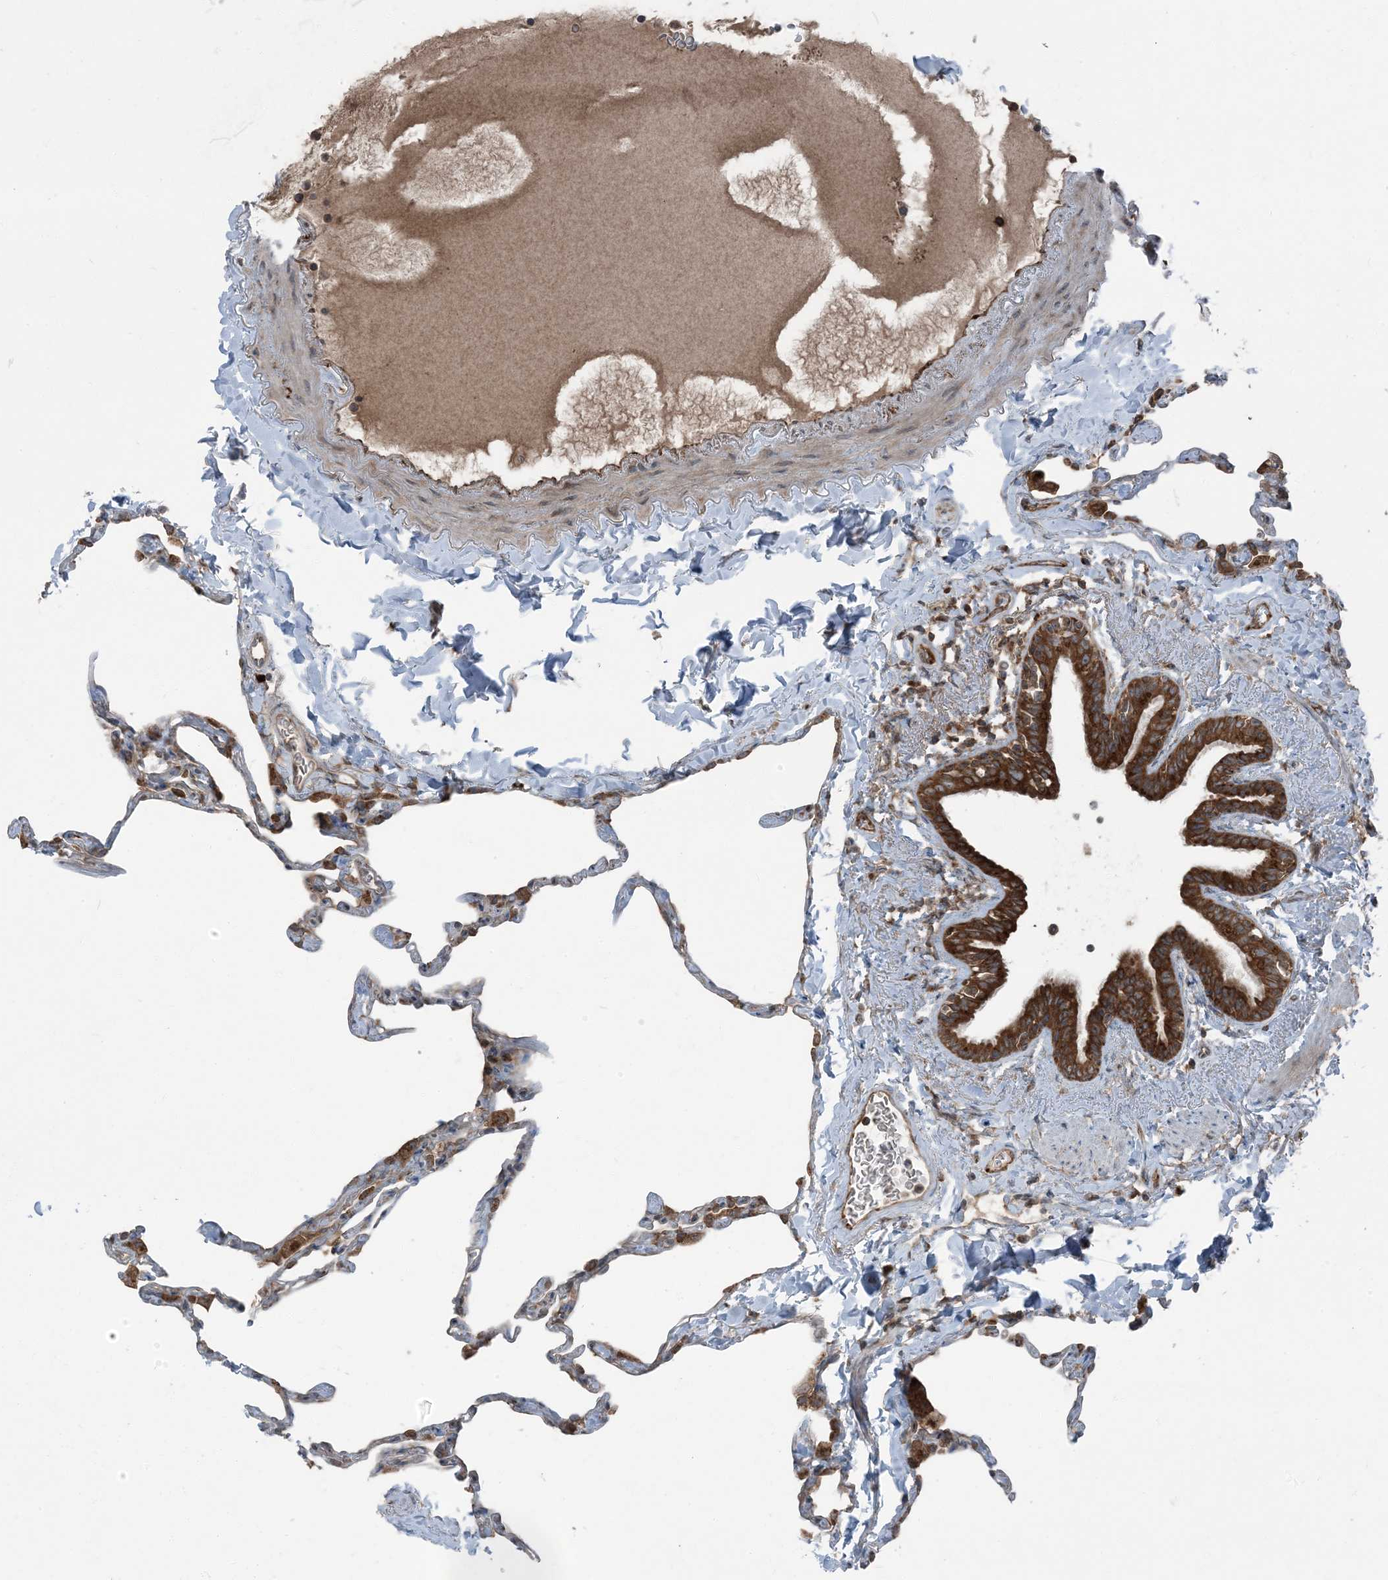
{"staining": {"intensity": "negative", "quantity": "none", "location": "none"}, "tissue": "lung", "cell_type": "Alveolar cells", "image_type": "normal", "snomed": [{"axis": "morphology", "description": "Normal tissue, NOS"}, {"axis": "topography", "description": "Lung"}], "caption": "Immunohistochemistry histopathology image of unremarkable human lung stained for a protein (brown), which exhibits no expression in alveolar cells. (DAB (3,3'-diaminobenzidine) IHC with hematoxylin counter stain).", "gene": "RAB3GAP1", "patient": {"sex": "male", "age": 65}}